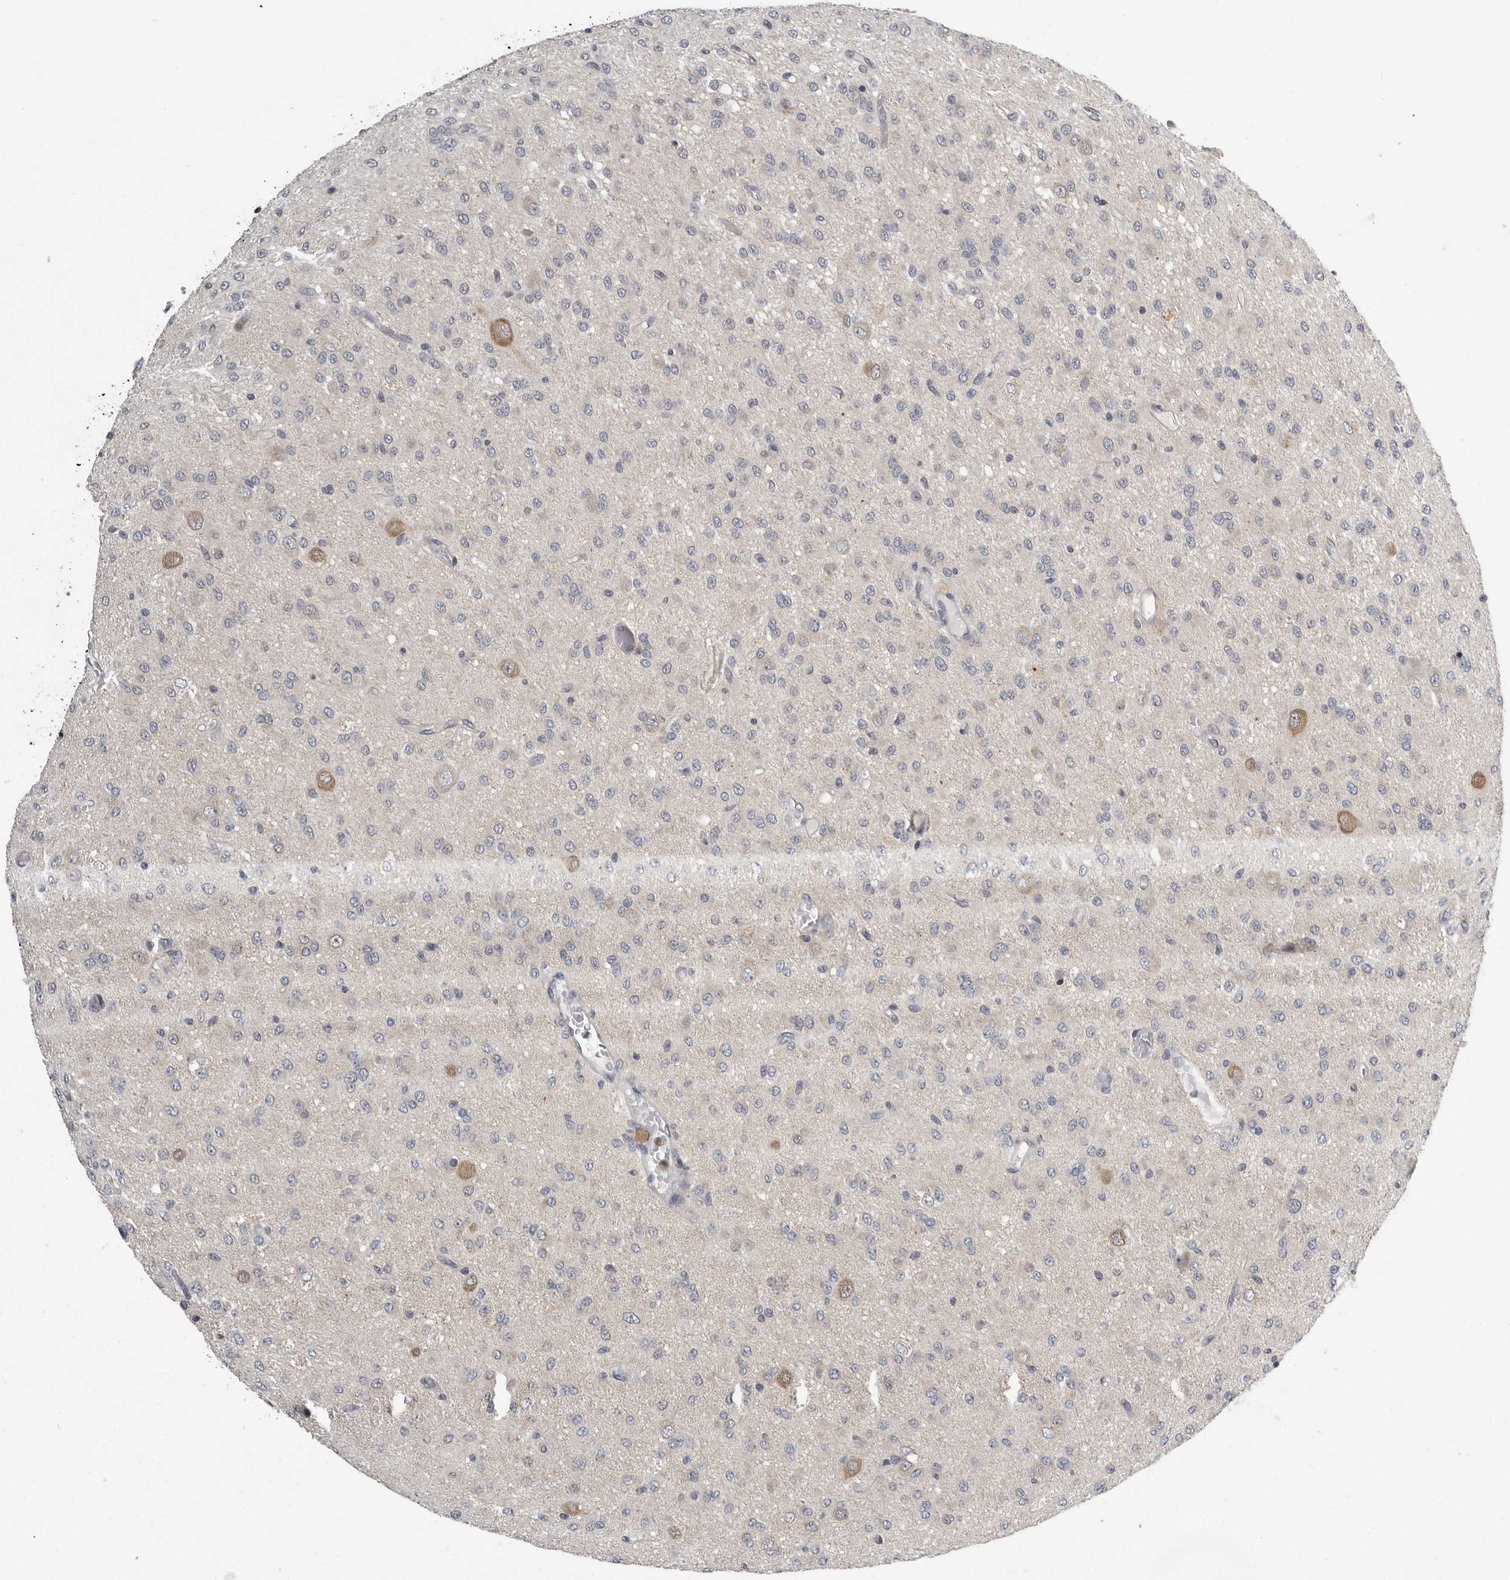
{"staining": {"intensity": "negative", "quantity": "none", "location": "none"}, "tissue": "glioma", "cell_type": "Tumor cells", "image_type": "cancer", "snomed": [{"axis": "morphology", "description": "Glioma, malignant, High grade"}, {"axis": "topography", "description": "Brain"}], "caption": "High magnification brightfield microscopy of malignant glioma (high-grade) stained with DAB (3,3'-diaminobenzidine) (brown) and counterstained with hematoxylin (blue): tumor cells show no significant staining.", "gene": "RALGPS2", "patient": {"sex": "female", "age": 59}}